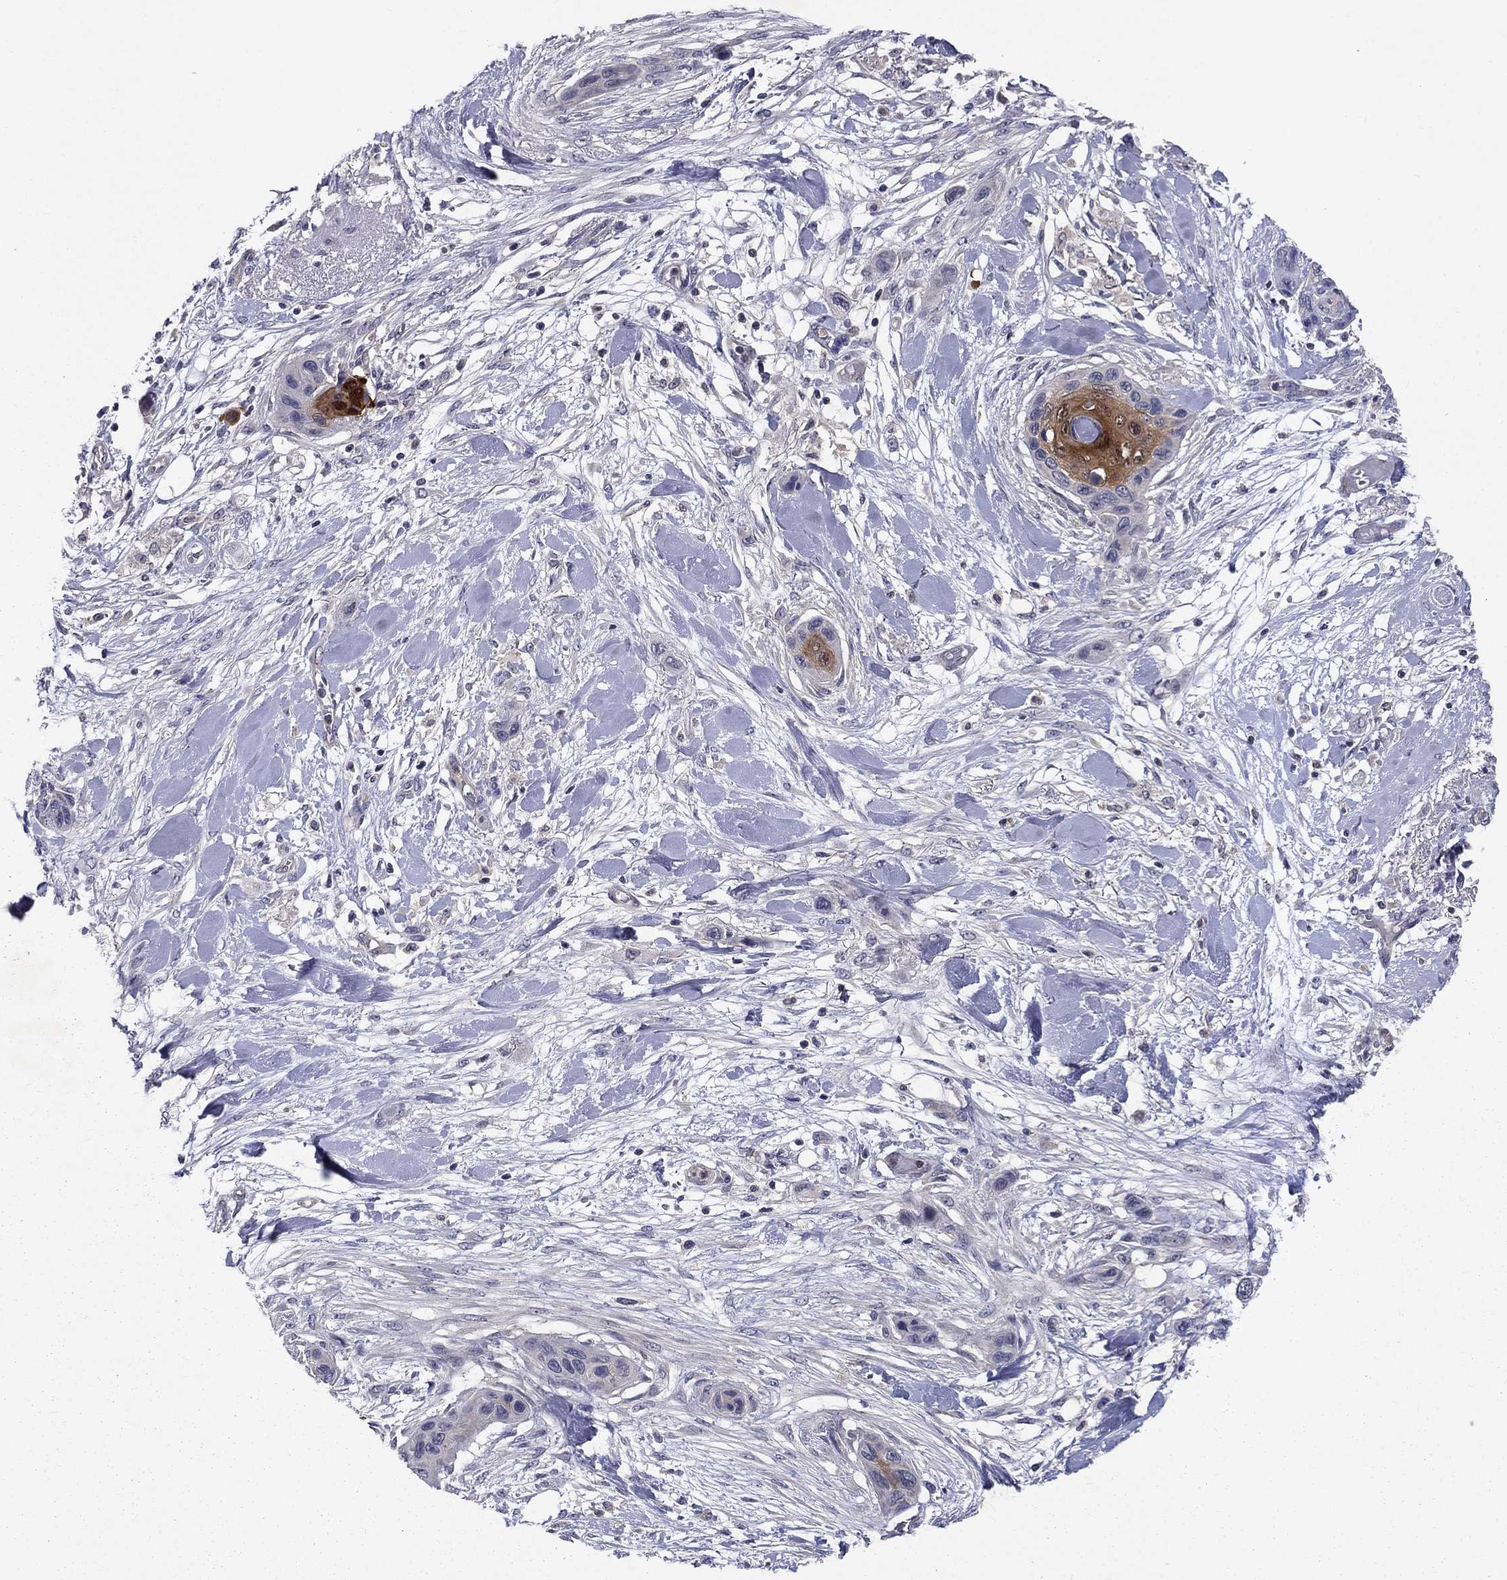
{"staining": {"intensity": "negative", "quantity": "none", "location": "none"}, "tissue": "skin cancer", "cell_type": "Tumor cells", "image_type": "cancer", "snomed": [{"axis": "morphology", "description": "Squamous cell carcinoma, NOS"}, {"axis": "topography", "description": "Skin"}], "caption": "Tumor cells show no significant protein staining in squamous cell carcinoma (skin).", "gene": "GLTP", "patient": {"sex": "male", "age": 79}}